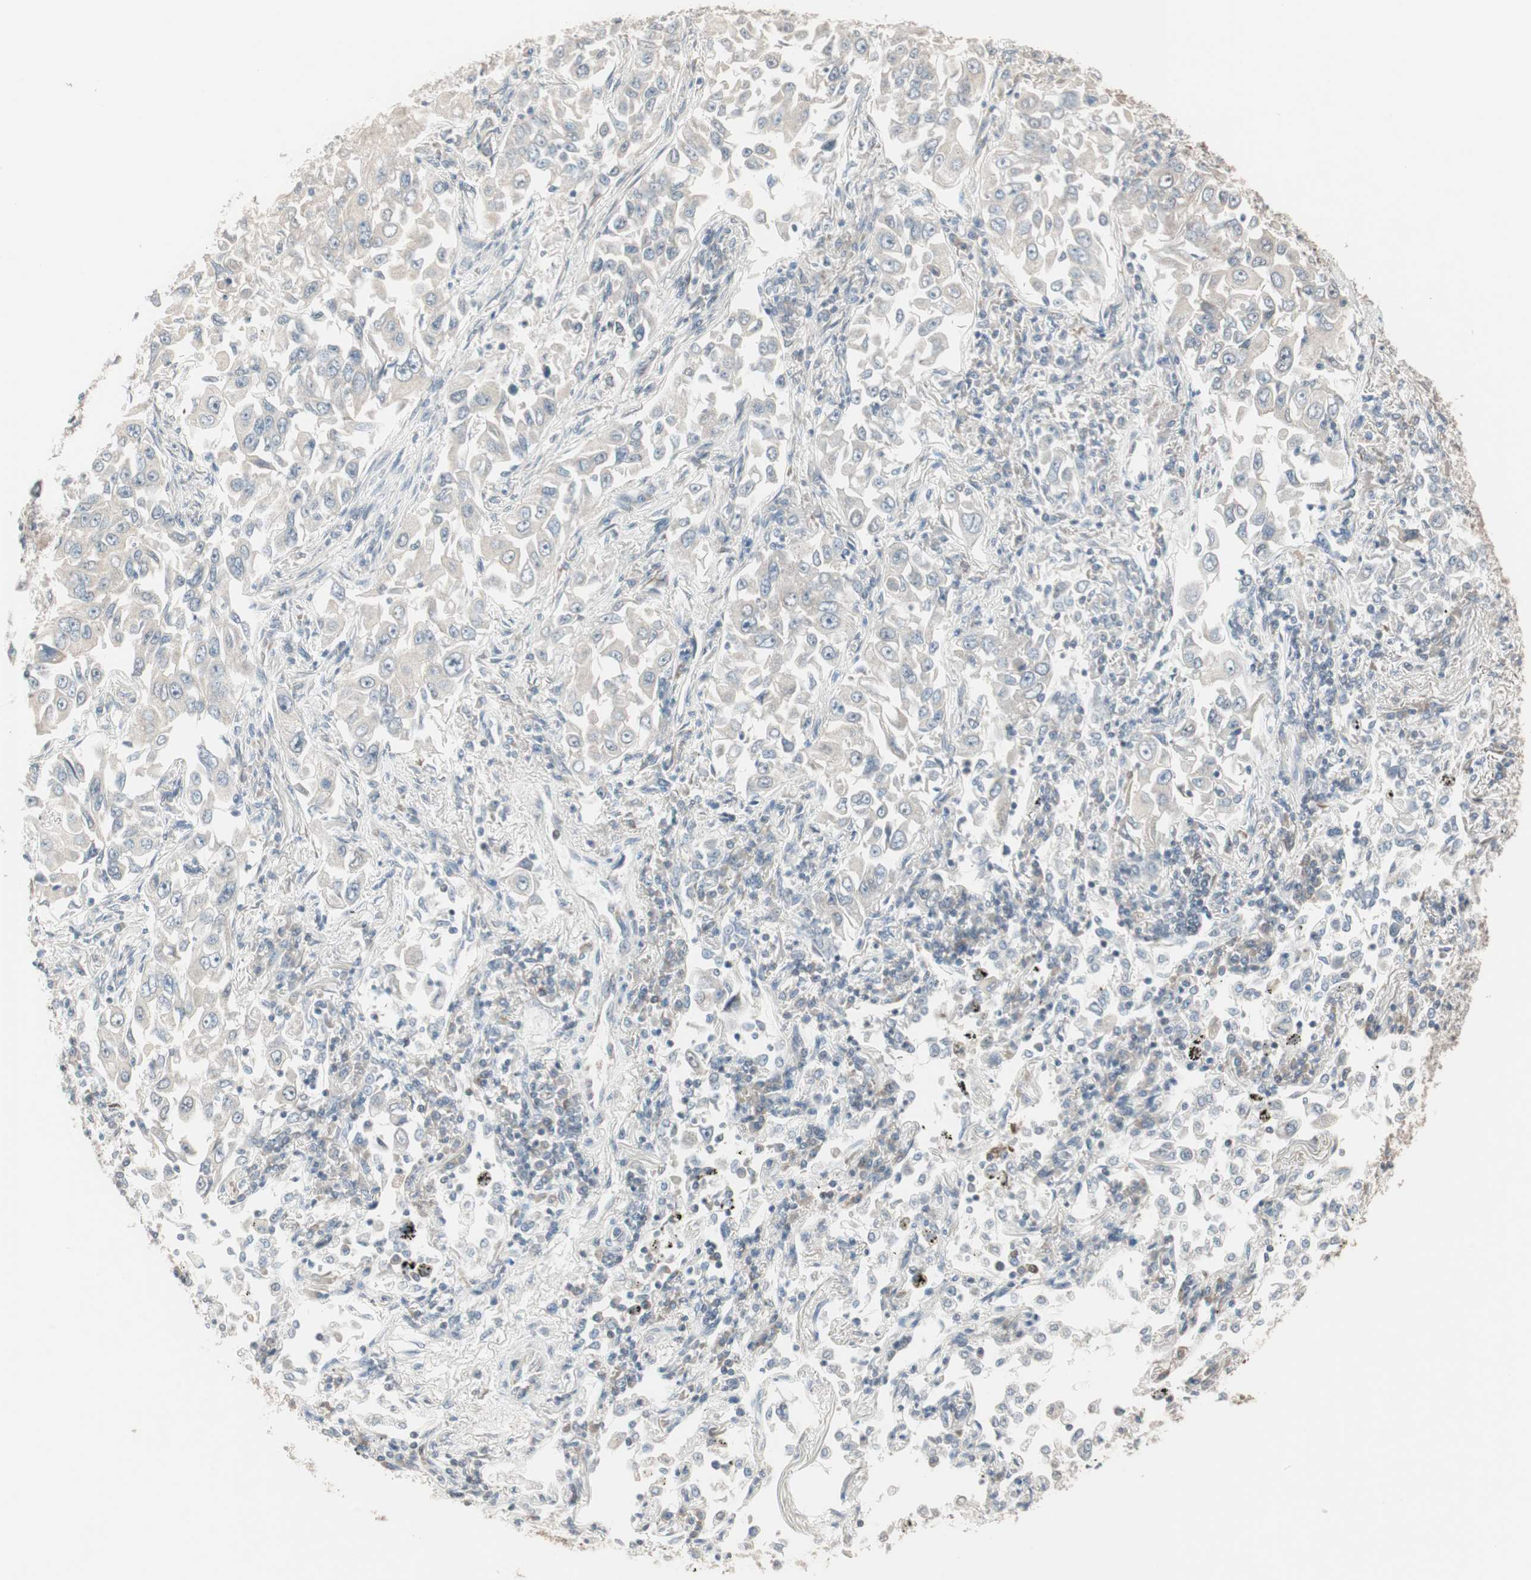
{"staining": {"intensity": "negative", "quantity": "none", "location": "none"}, "tissue": "lung cancer", "cell_type": "Tumor cells", "image_type": "cancer", "snomed": [{"axis": "morphology", "description": "Adenocarcinoma, NOS"}, {"axis": "topography", "description": "Lung"}], "caption": "This is a image of immunohistochemistry staining of lung adenocarcinoma, which shows no staining in tumor cells.", "gene": "PDZK1", "patient": {"sex": "male", "age": 84}}